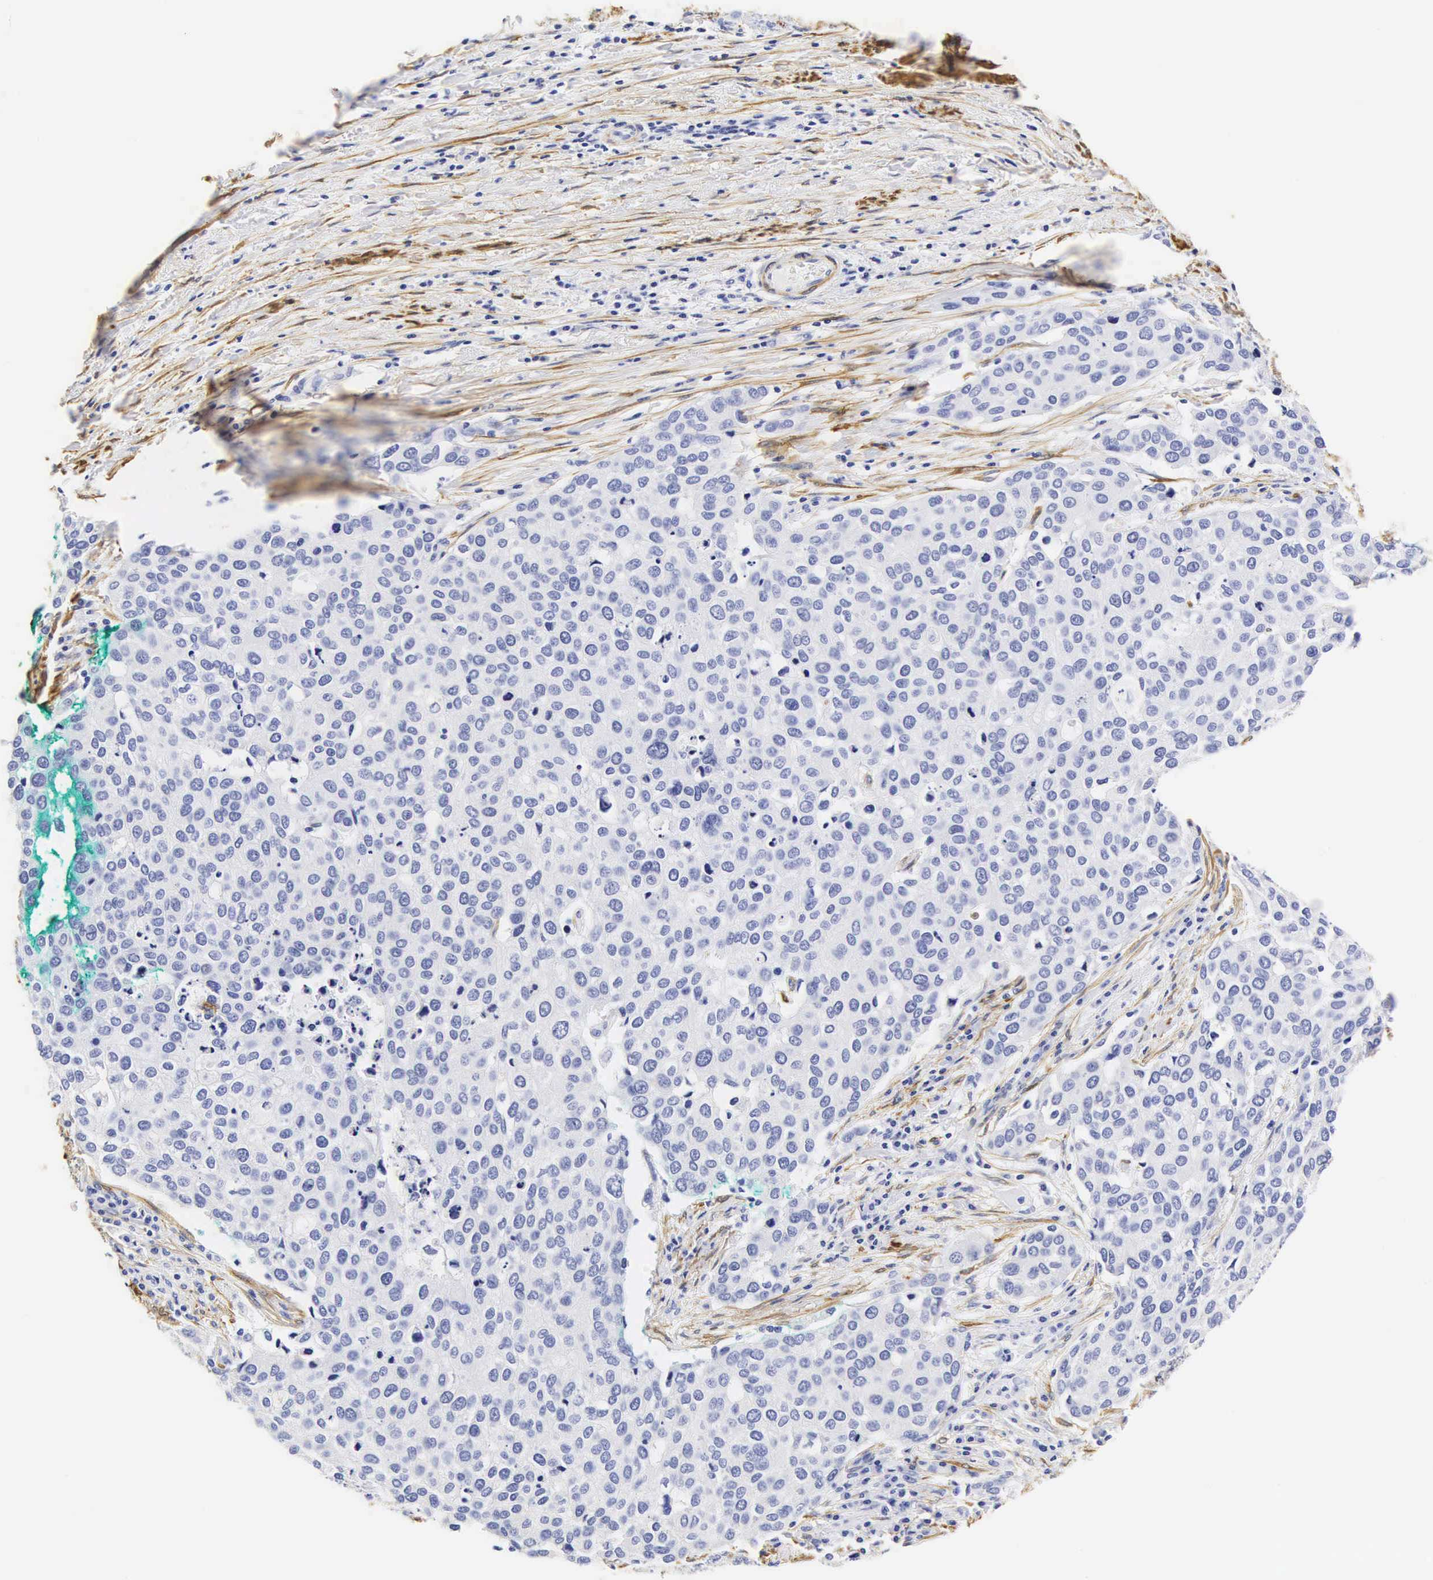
{"staining": {"intensity": "negative", "quantity": "none", "location": "none"}, "tissue": "cervical cancer", "cell_type": "Tumor cells", "image_type": "cancer", "snomed": [{"axis": "morphology", "description": "Squamous cell carcinoma, NOS"}, {"axis": "topography", "description": "Cervix"}], "caption": "DAB (3,3'-diaminobenzidine) immunohistochemical staining of human cervical cancer demonstrates no significant expression in tumor cells.", "gene": "CNN1", "patient": {"sex": "female", "age": 54}}